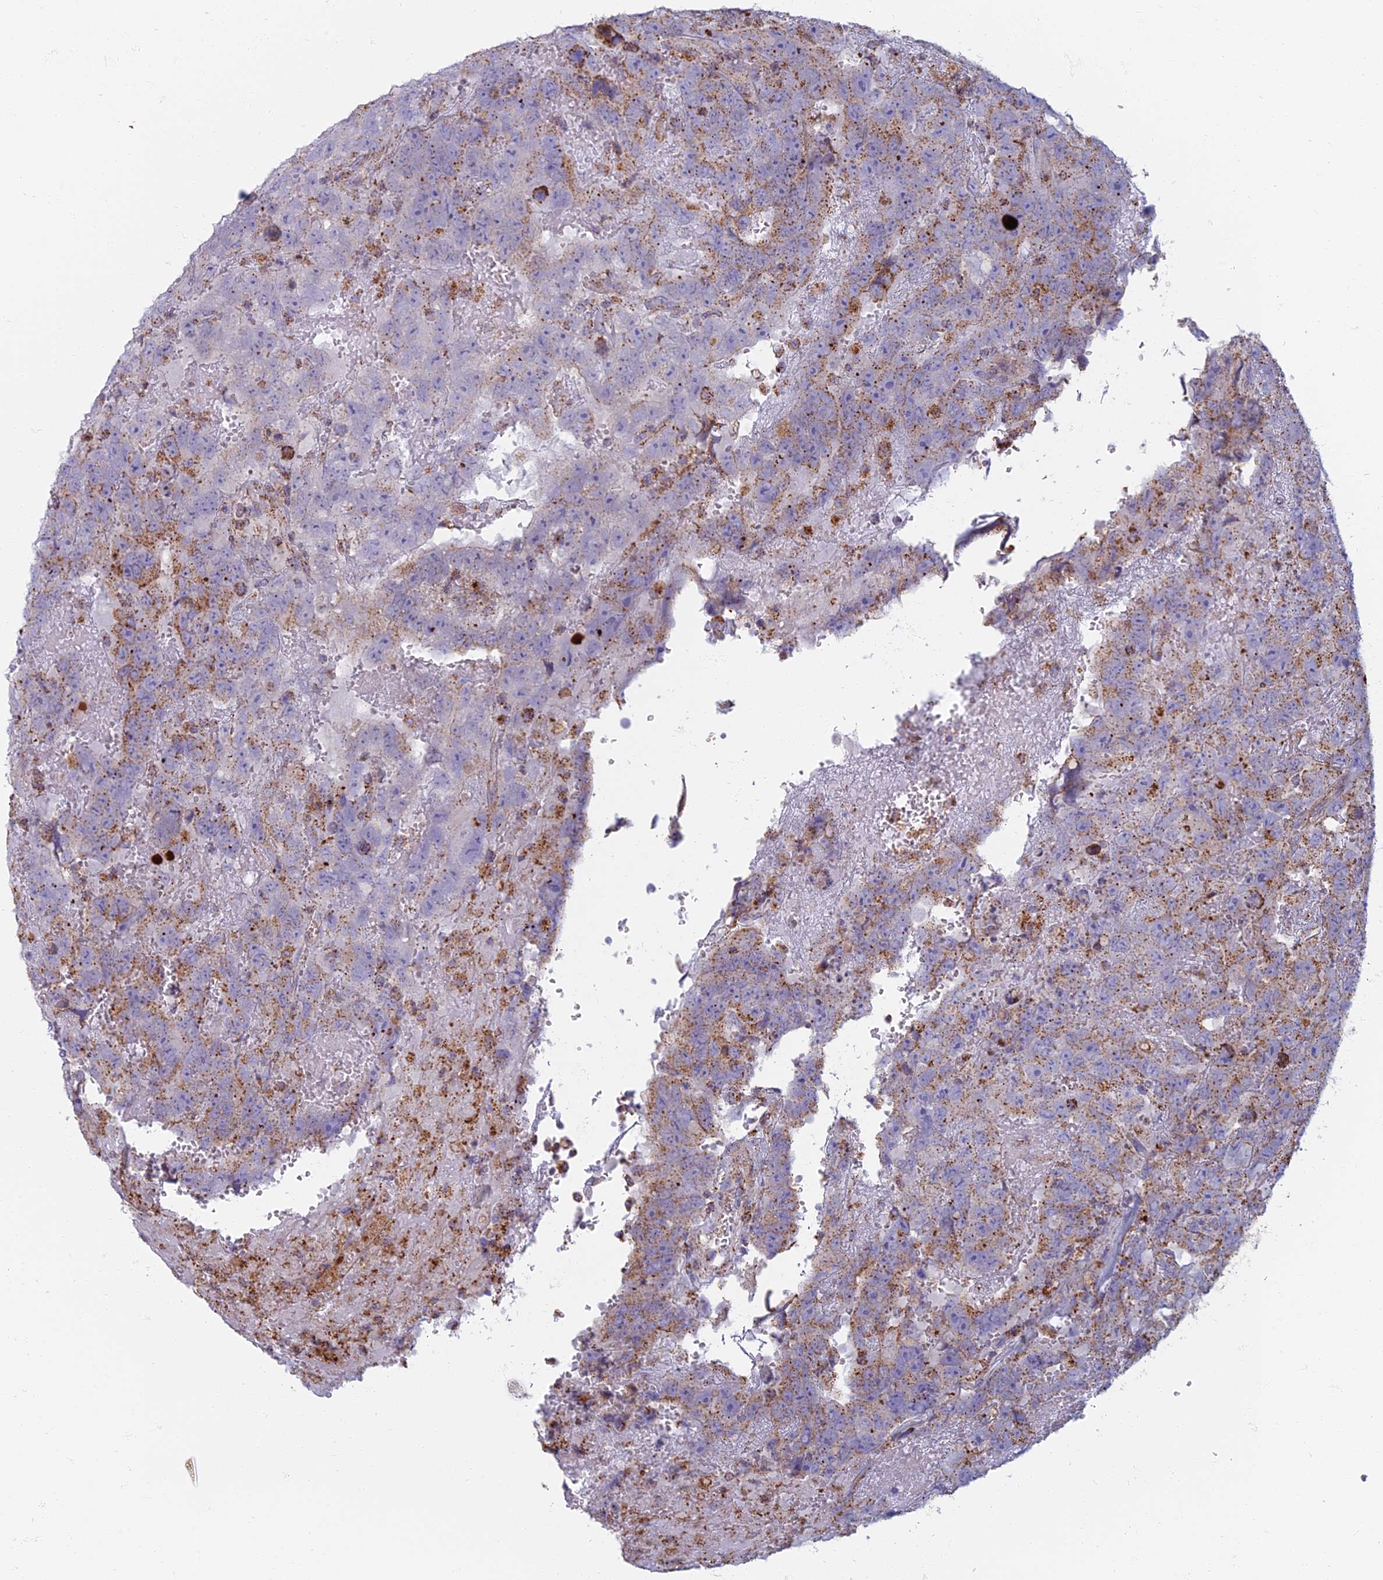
{"staining": {"intensity": "moderate", "quantity": "25%-75%", "location": "cytoplasmic/membranous"}, "tissue": "testis cancer", "cell_type": "Tumor cells", "image_type": "cancer", "snomed": [{"axis": "morphology", "description": "Carcinoma, Embryonal, NOS"}, {"axis": "topography", "description": "Testis"}], "caption": "Protein analysis of testis cancer (embryonal carcinoma) tissue exhibits moderate cytoplasmic/membranous positivity in approximately 25%-75% of tumor cells.", "gene": "CHMP4B", "patient": {"sex": "male", "age": 45}}